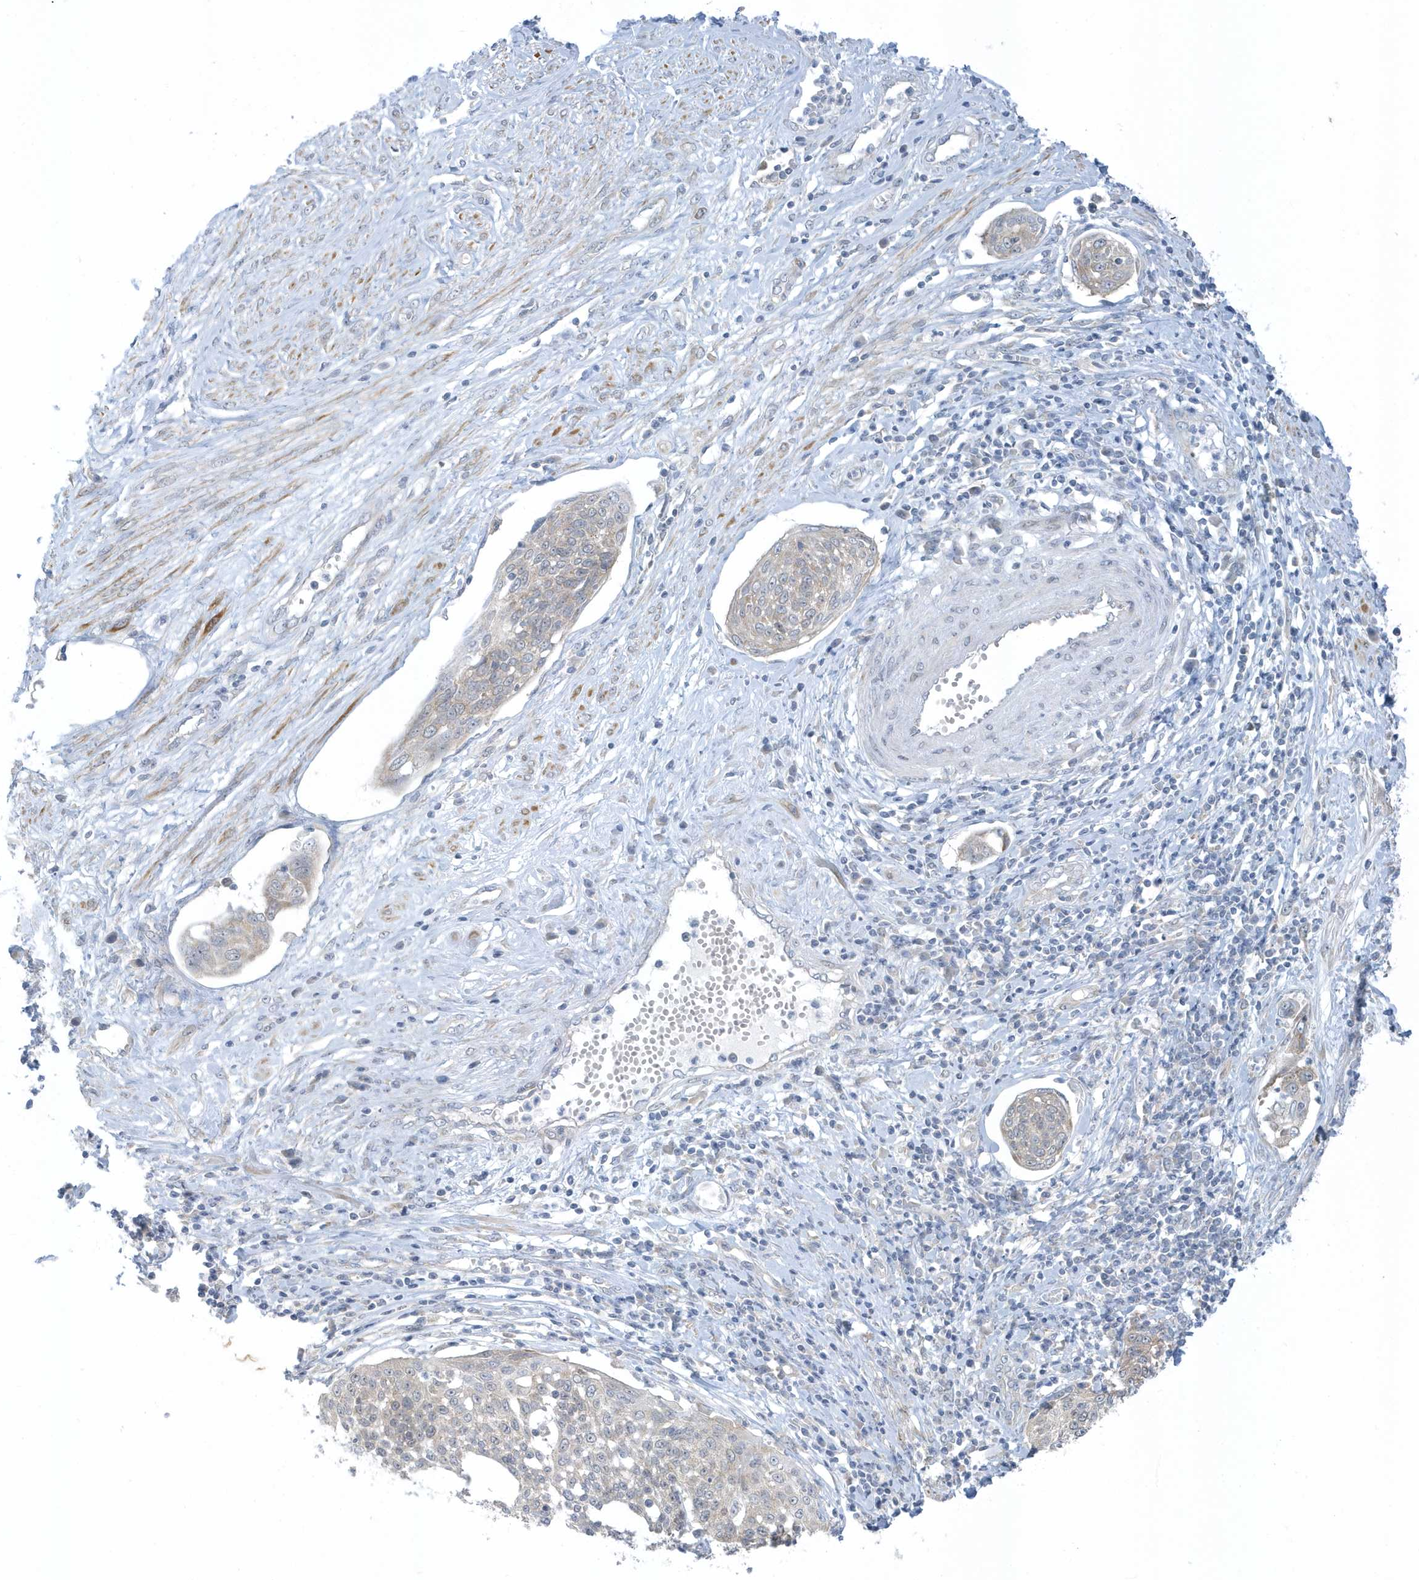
{"staining": {"intensity": "negative", "quantity": "none", "location": "none"}, "tissue": "cervical cancer", "cell_type": "Tumor cells", "image_type": "cancer", "snomed": [{"axis": "morphology", "description": "Squamous cell carcinoma, NOS"}, {"axis": "topography", "description": "Cervix"}], "caption": "Immunohistochemistry (IHC) image of cervical squamous cell carcinoma stained for a protein (brown), which displays no expression in tumor cells.", "gene": "SCN3A", "patient": {"sex": "female", "age": 34}}